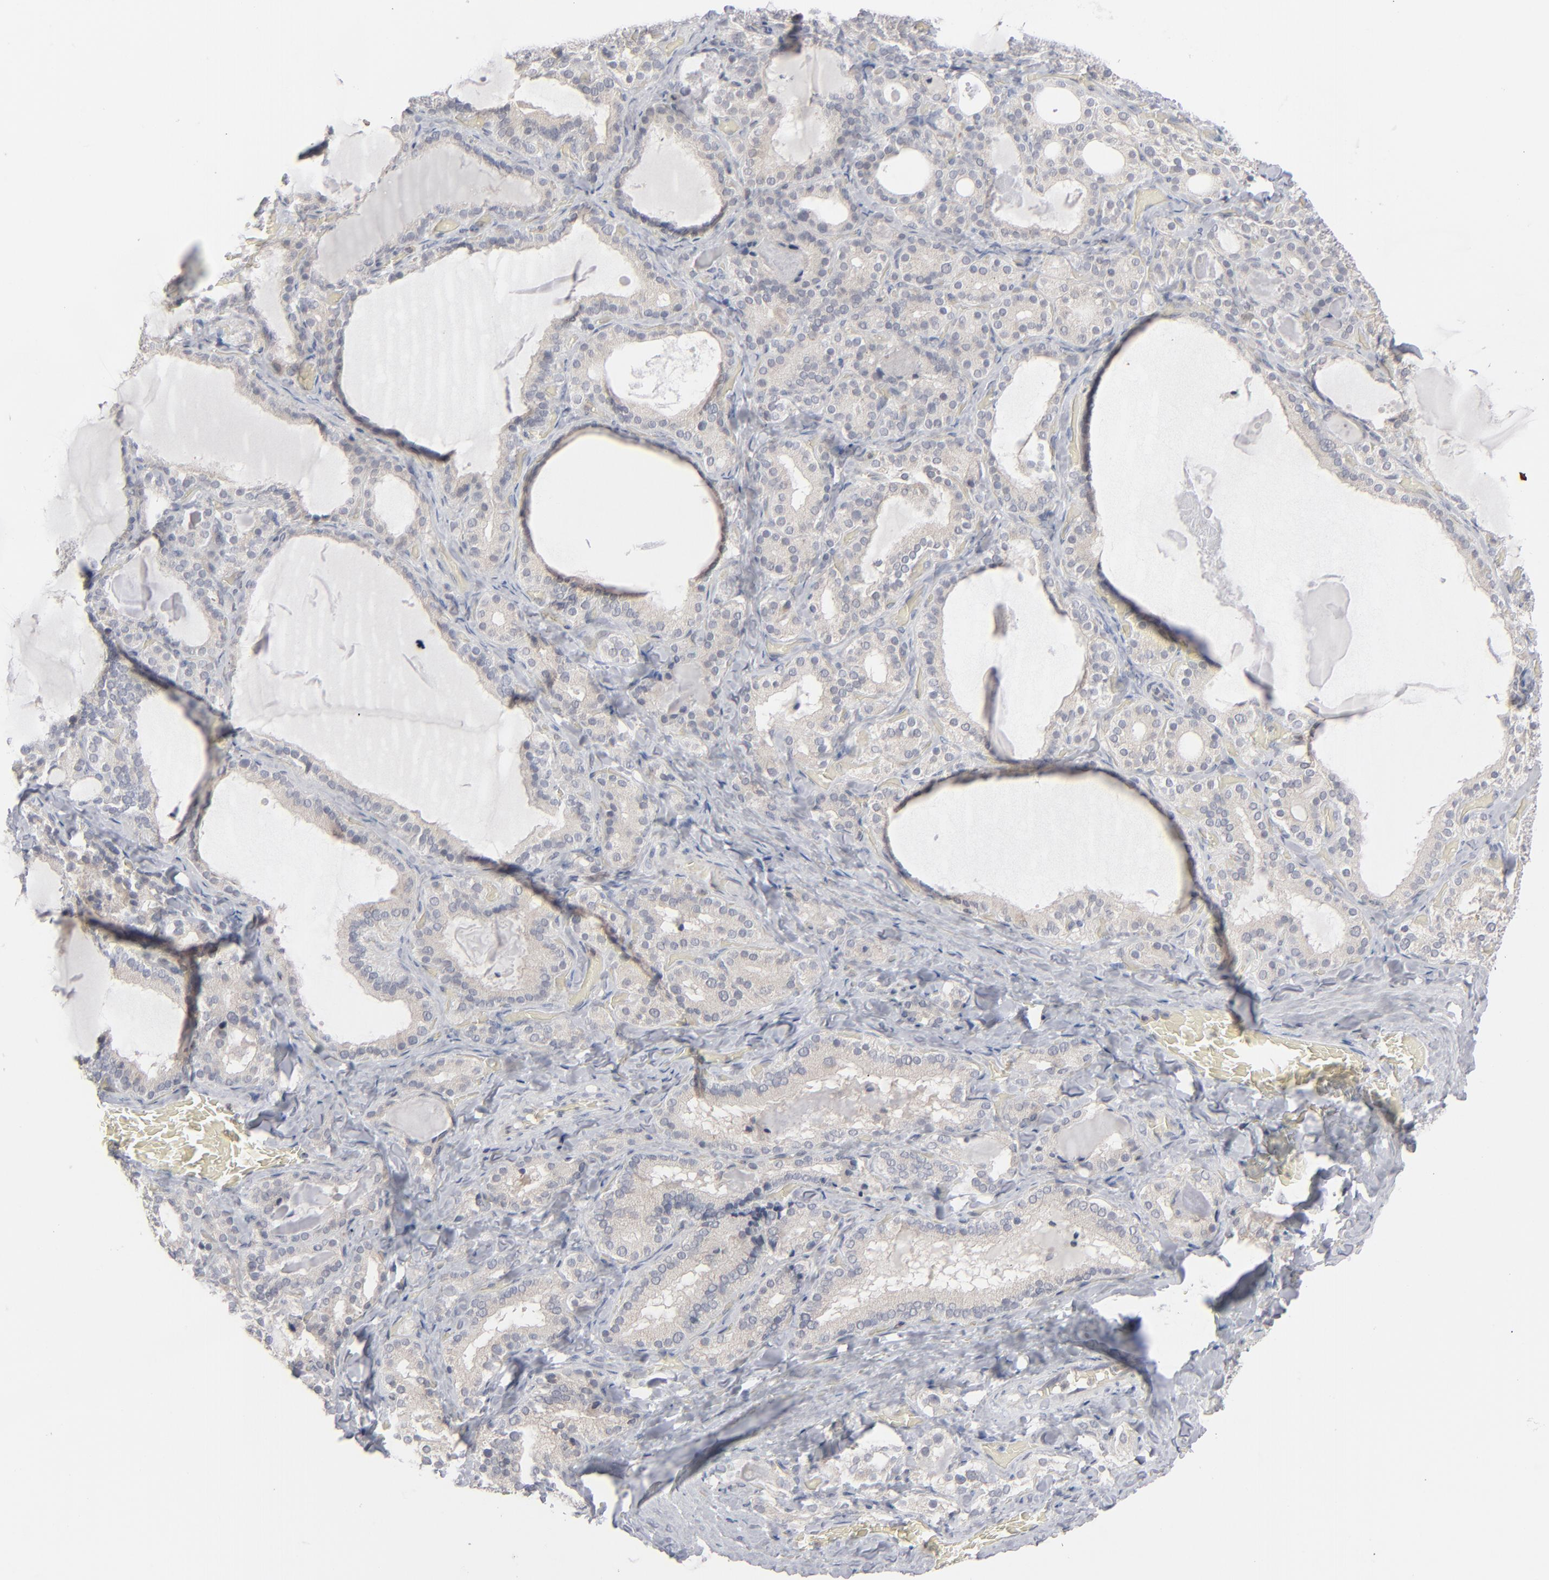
{"staining": {"intensity": "negative", "quantity": "none", "location": "none"}, "tissue": "thyroid gland", "cell_type": "Glandular cells", "image_type": "normal", "snomed": [{"axis": "morphology", "description": "Normal tissue, NOS"}, {"axis": "topography", "description": "Thyroid gland"}], "caption": "Glandular cells are negative for protein expression in normal human thyroid gland. (DAB immunohistochemistry (IHC), high magnification).", "gene": "POF1B", "patient": {"sex": "female", "age": 33}}